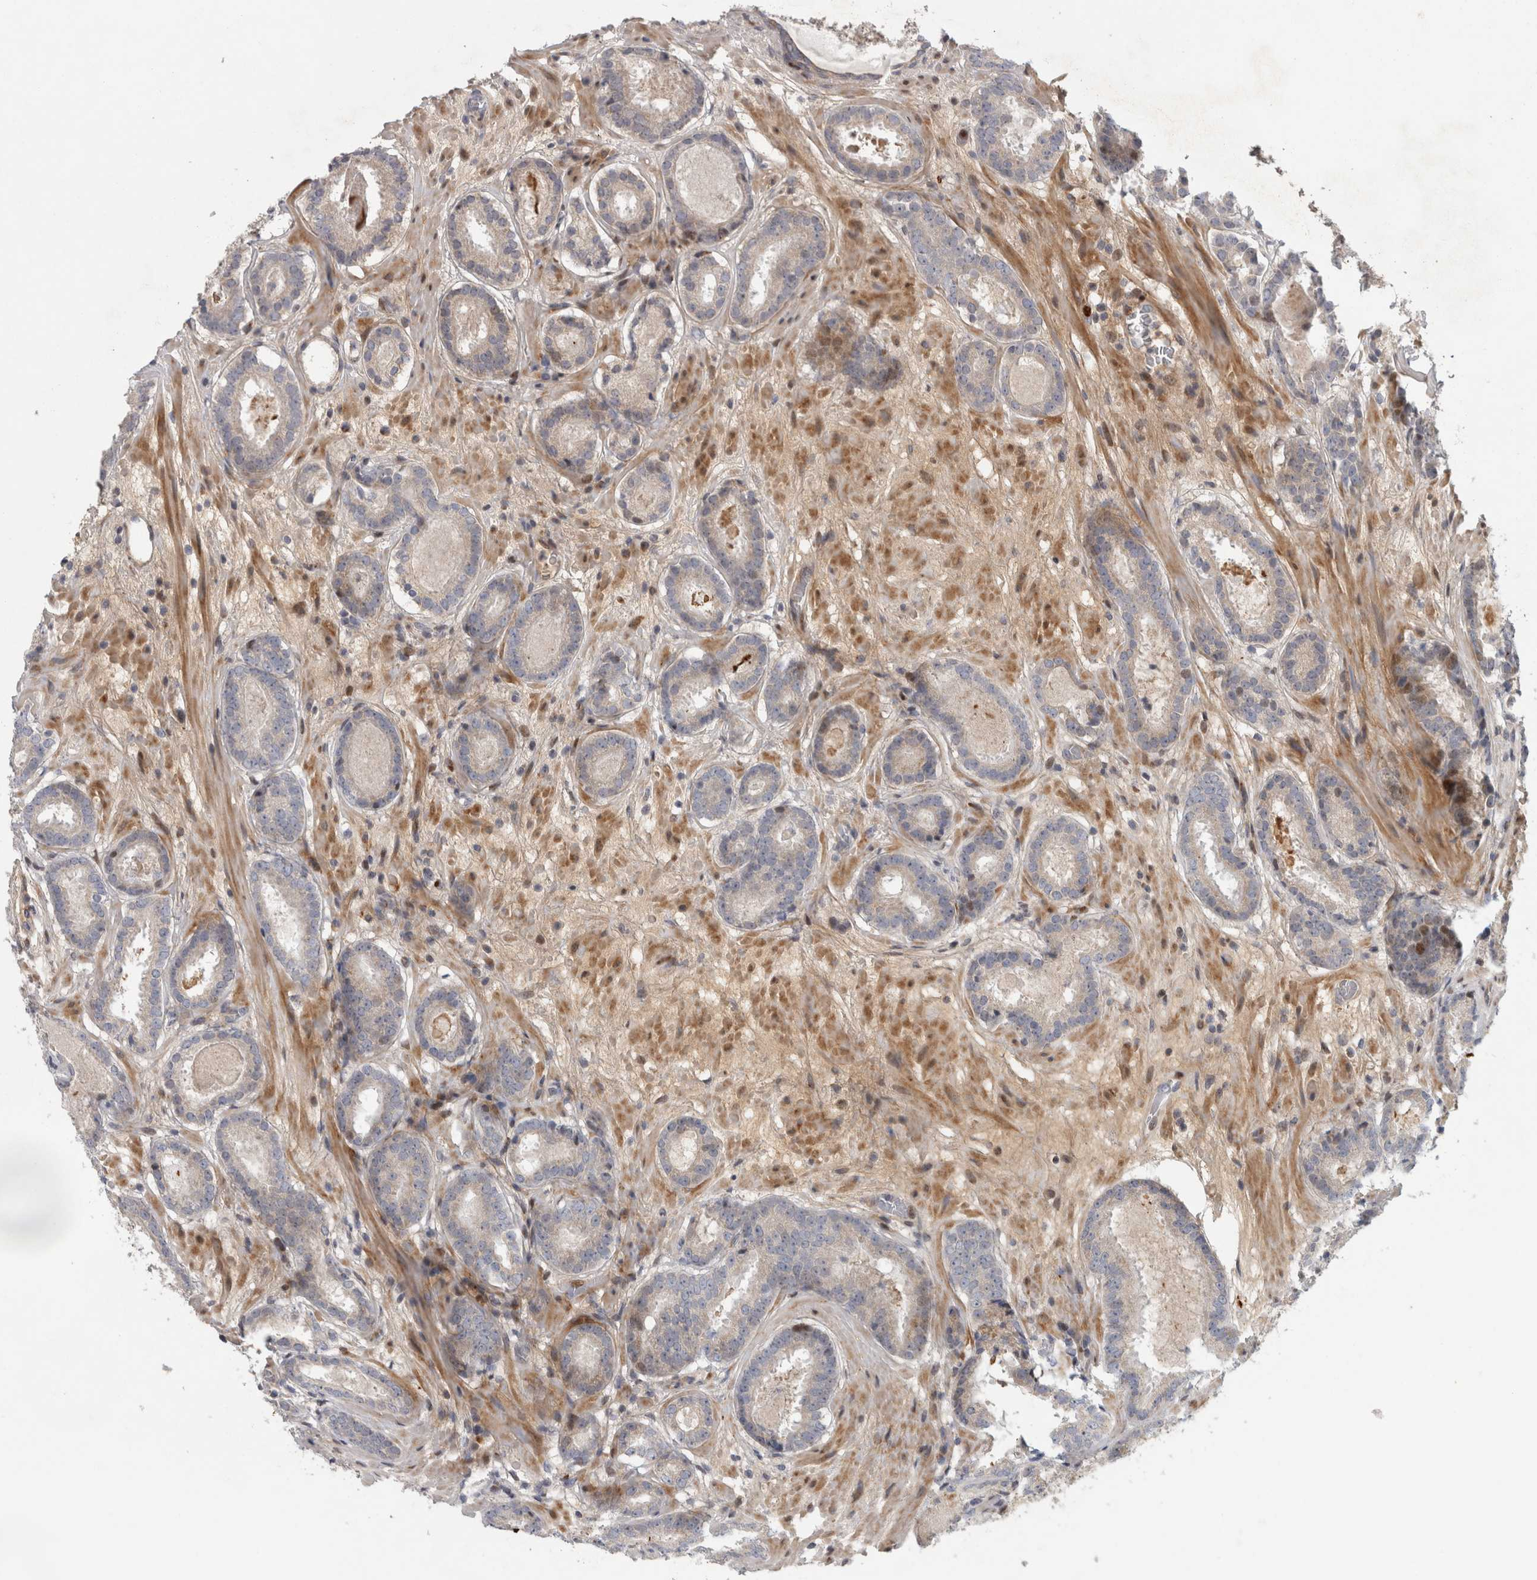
{"staining": {"intensity": "weak", "quantity": "<25%", "location": "cytoplasmic/membranous"}, "tissue": "prostate cancer", "cell_type": "Tumor cells", "image_type": "cancer", "snomed": [{"axis": "morphology", "description": "Adenocarcinoma, Low grade"}, {"axis": "topography", "description": "Prostate"}], "caption": "Tumor cells show no significant expression in prostate cancer (adenocarcinoma (low-grade)).", "gene": "RBM48", "patient": {"sex": "male", "age": 69}}